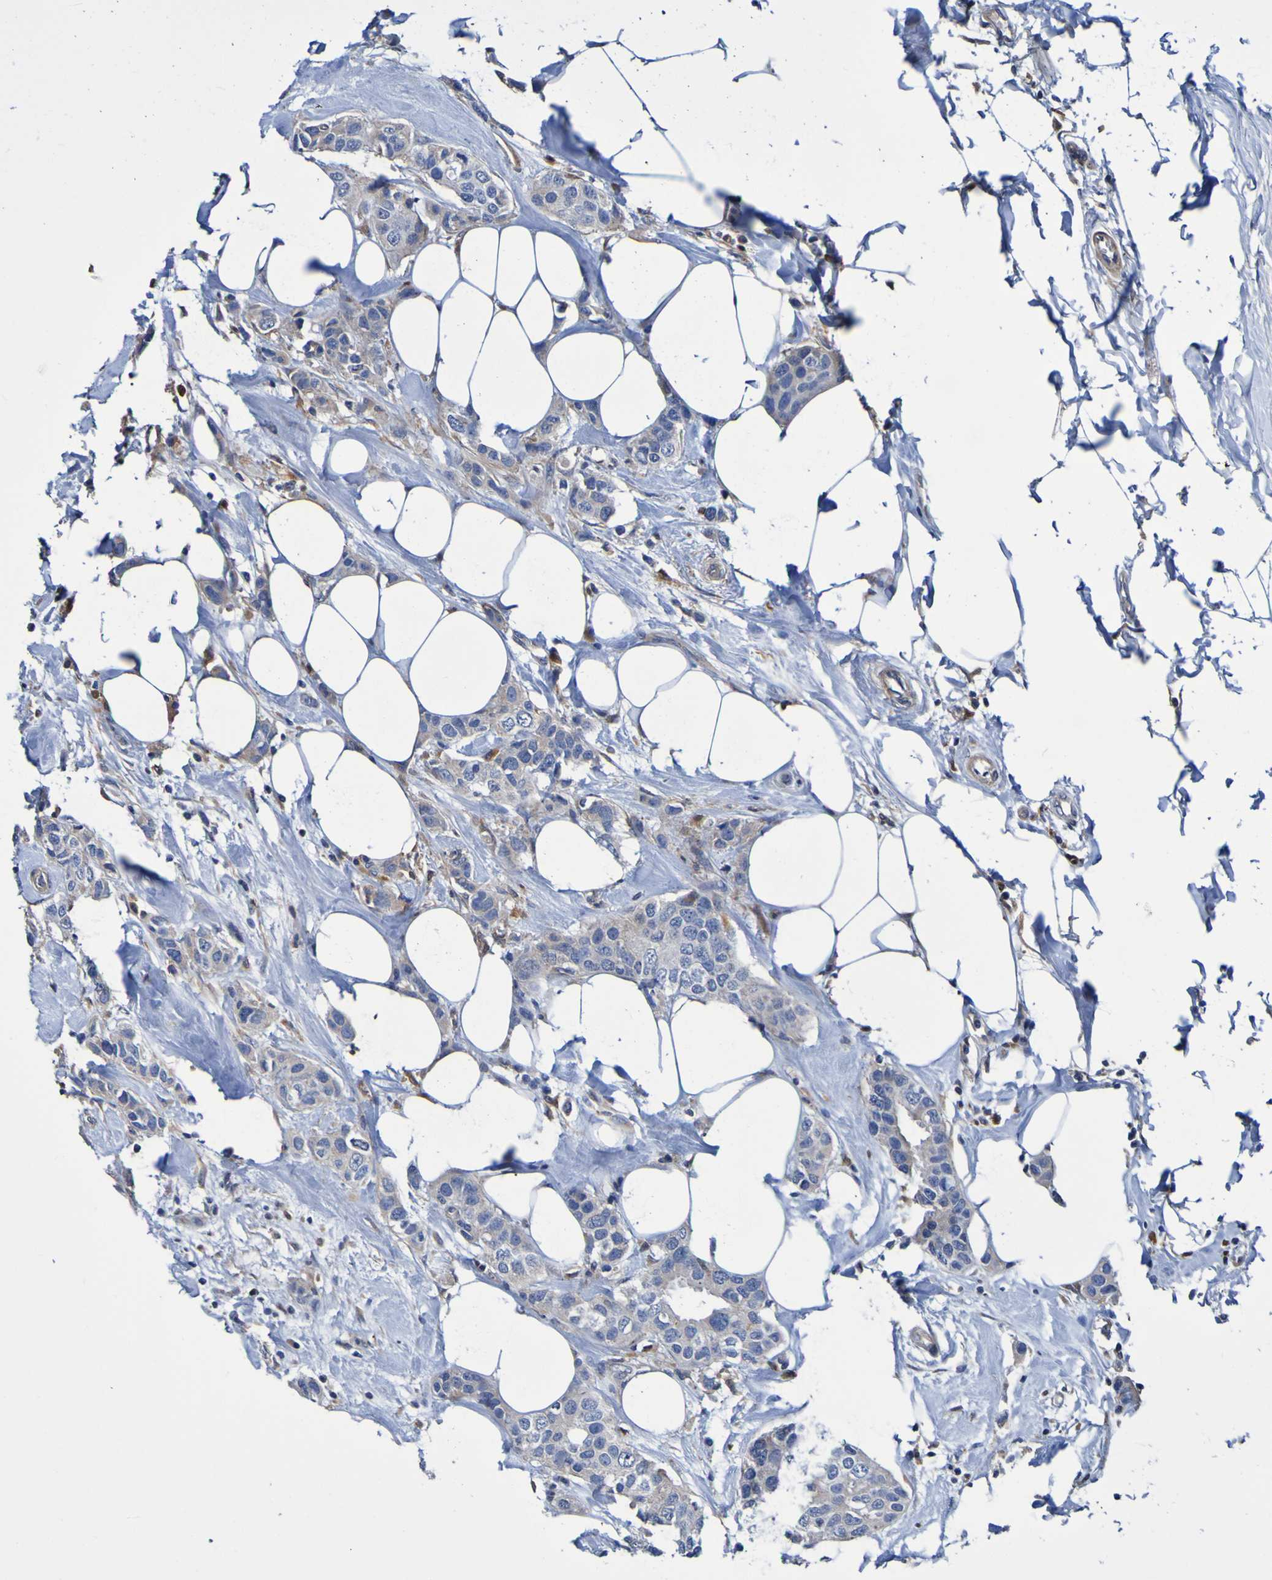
{"staining": {"intensity": "weak", "quantity": ">75%", "location": "cytoplasmic/membranous"}, "tissue": "breast cancer", "cell_type": "Tumor cells", "image_type": "cancer", "snomed": [{"axis": "morphology", "description": "Normal tissue, NOS"}, {"axis": "morphology", "description": "Duct carcinoma"}, {"axis": "topography", "description": "Breast"}], "caption": "DAB (3,3'-diaminobenzidine) immunohistochemical staining of breast cancer (invasive ductal carcinoma) displays weak cytoplasmic/membranous protein staining in approximately >75% of tumor cells.", "gene": "METAP2", "patient": {"sex": "female", "age": 50}}